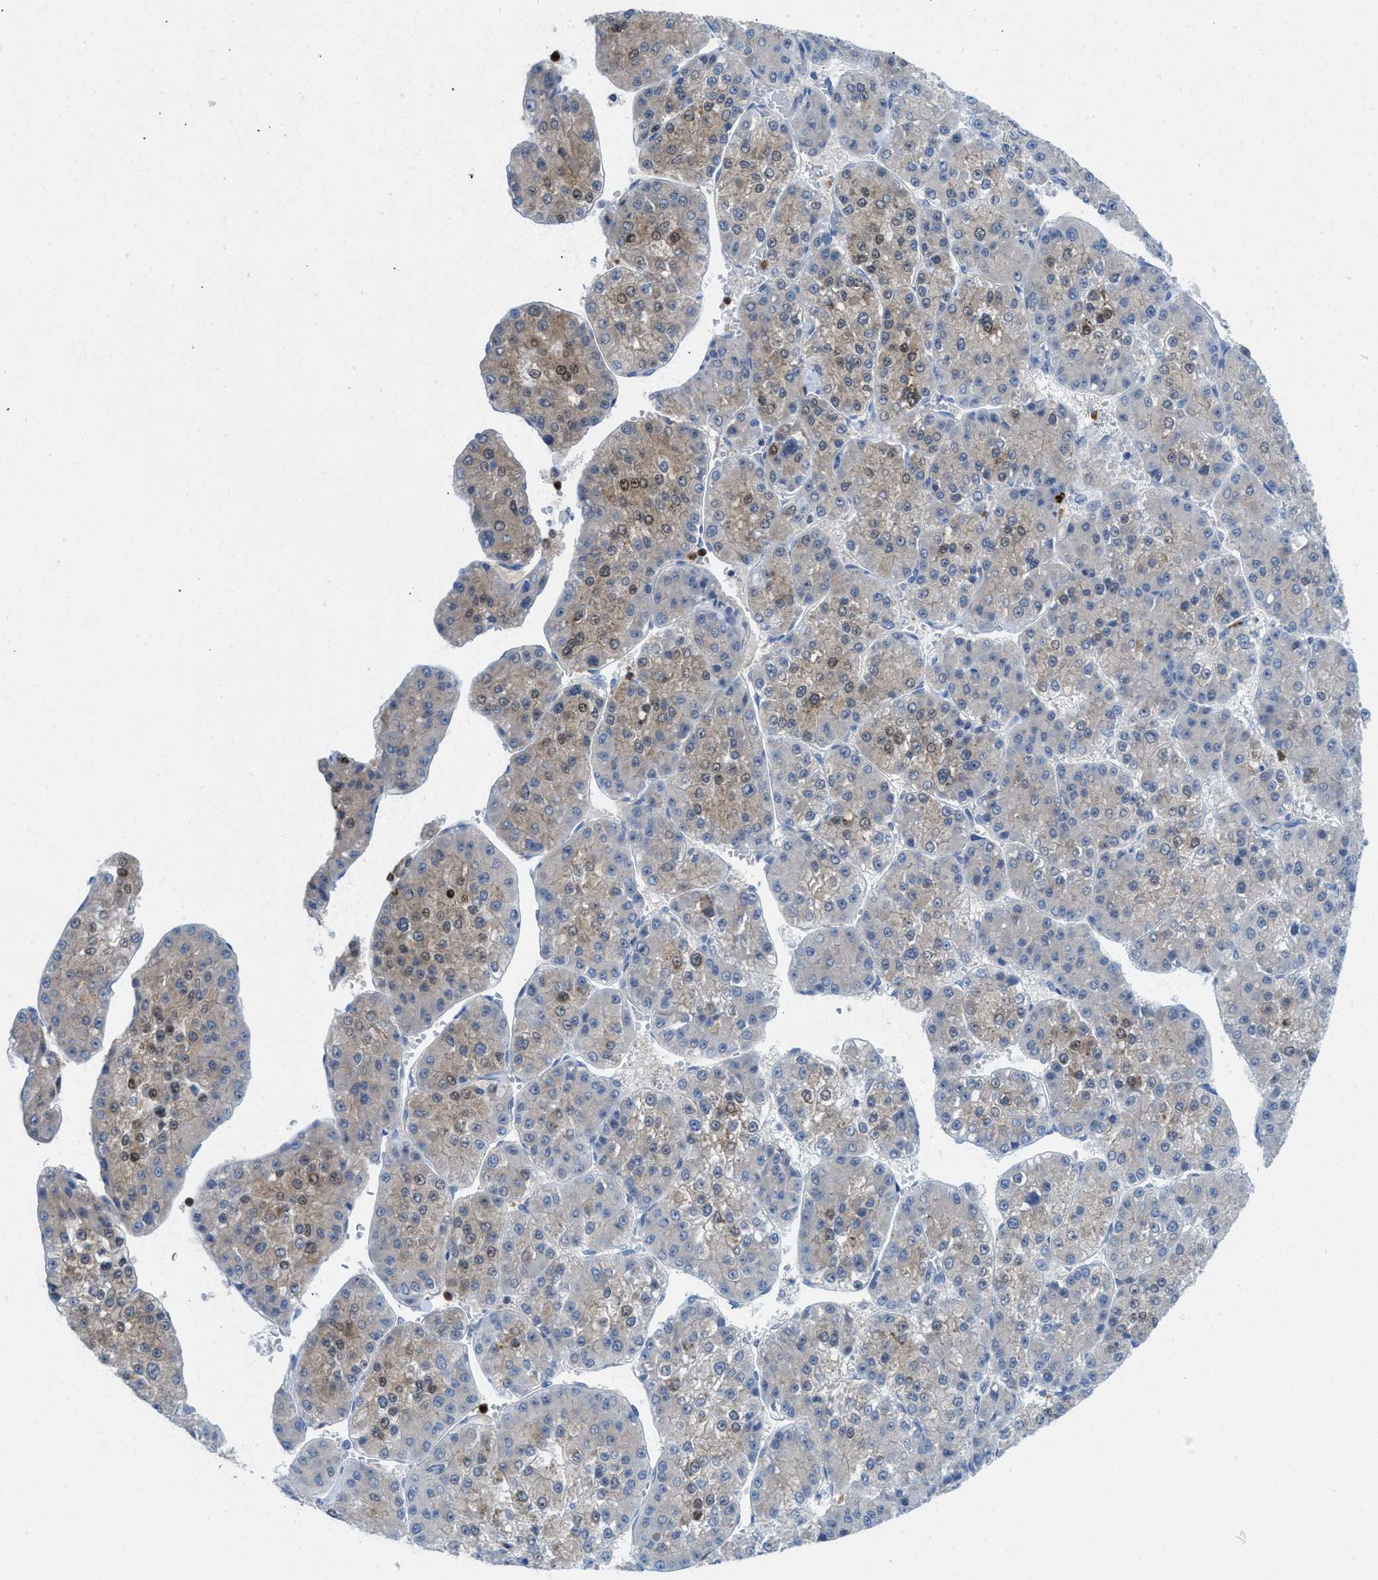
{"staining": {"intensity": "weak", "quantity": "25%-75%", "location": "cytoplasmic/membranous"}, "tissue": "liver cancer", "cell_type": "Tumor cells", "image_type": "cancer", "snomed": [{"axis": "morphology", "description": "Carcinoma, Hepatocellular, NOS"}, {"axis": "topography", "description": "Liver"}], "caption": "Human liver hepatocellular carcinoma stained for a protein (brown) displays weak cytoplasmic/membranous positive expression in about 25%-75% of tumor cells.", "gene": "CMTM1", "patient": {"sex": "female", "age": 73}}